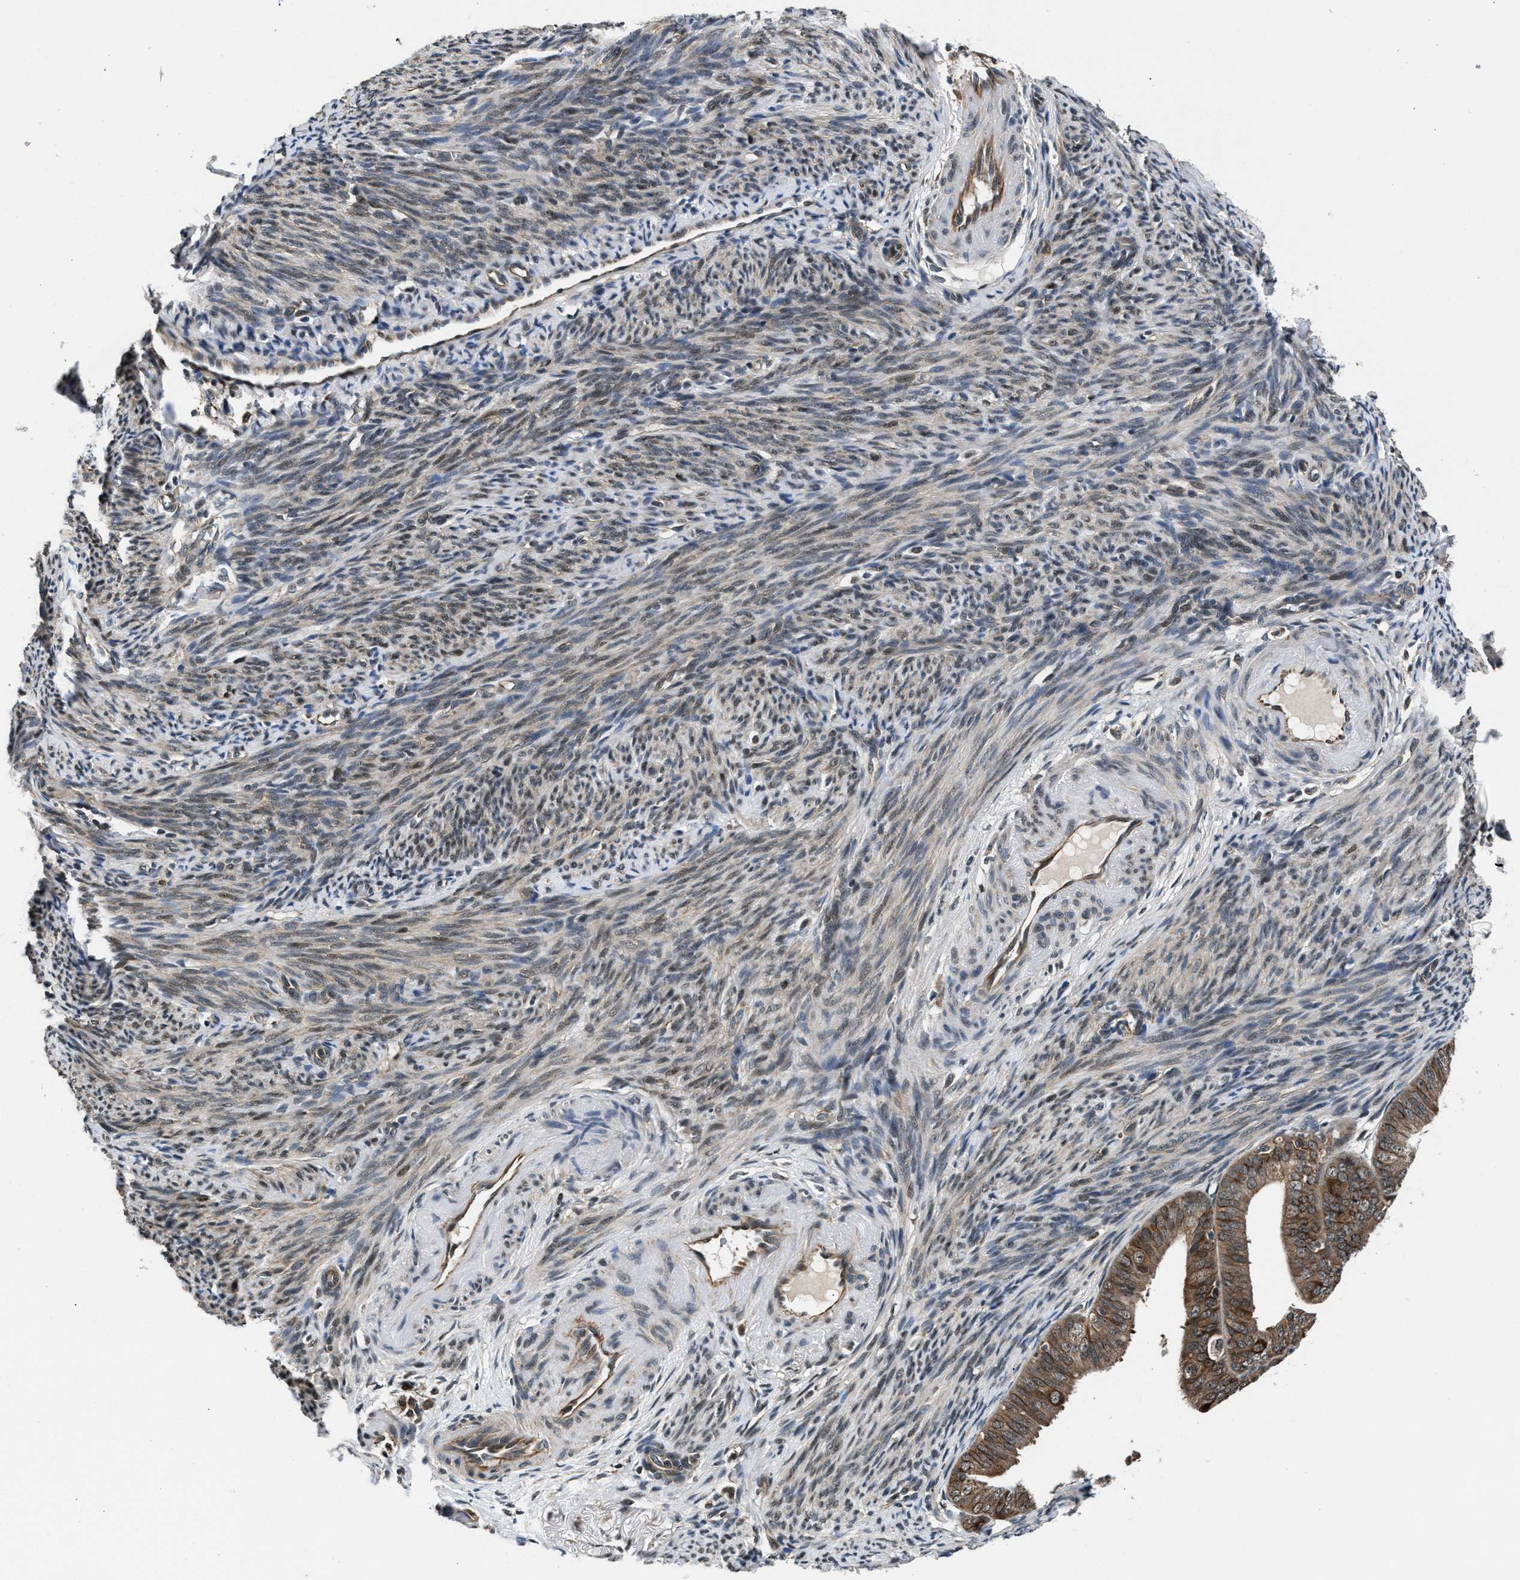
{"staining": {"intensity": "moderate", "quantity": ">75%", "location": "cytoplasmic/membranous"}, "tissue": "endometrial cancer", "cell_type": "Tumor cells", "image_type": "cancer", "snomed": [{"axis": "morphology", "description": "Adenocarcinoma, NOS"}, {"axis": "topography", "description": "Endometrium"}], "caption": "Tumor cells show medium levels of moderate cytoplasmic/membranous staining in approximately >75% of cells in endometrial cancer.", "gene": "RBM33", "patient": {"sex": "female", "age": 63}}